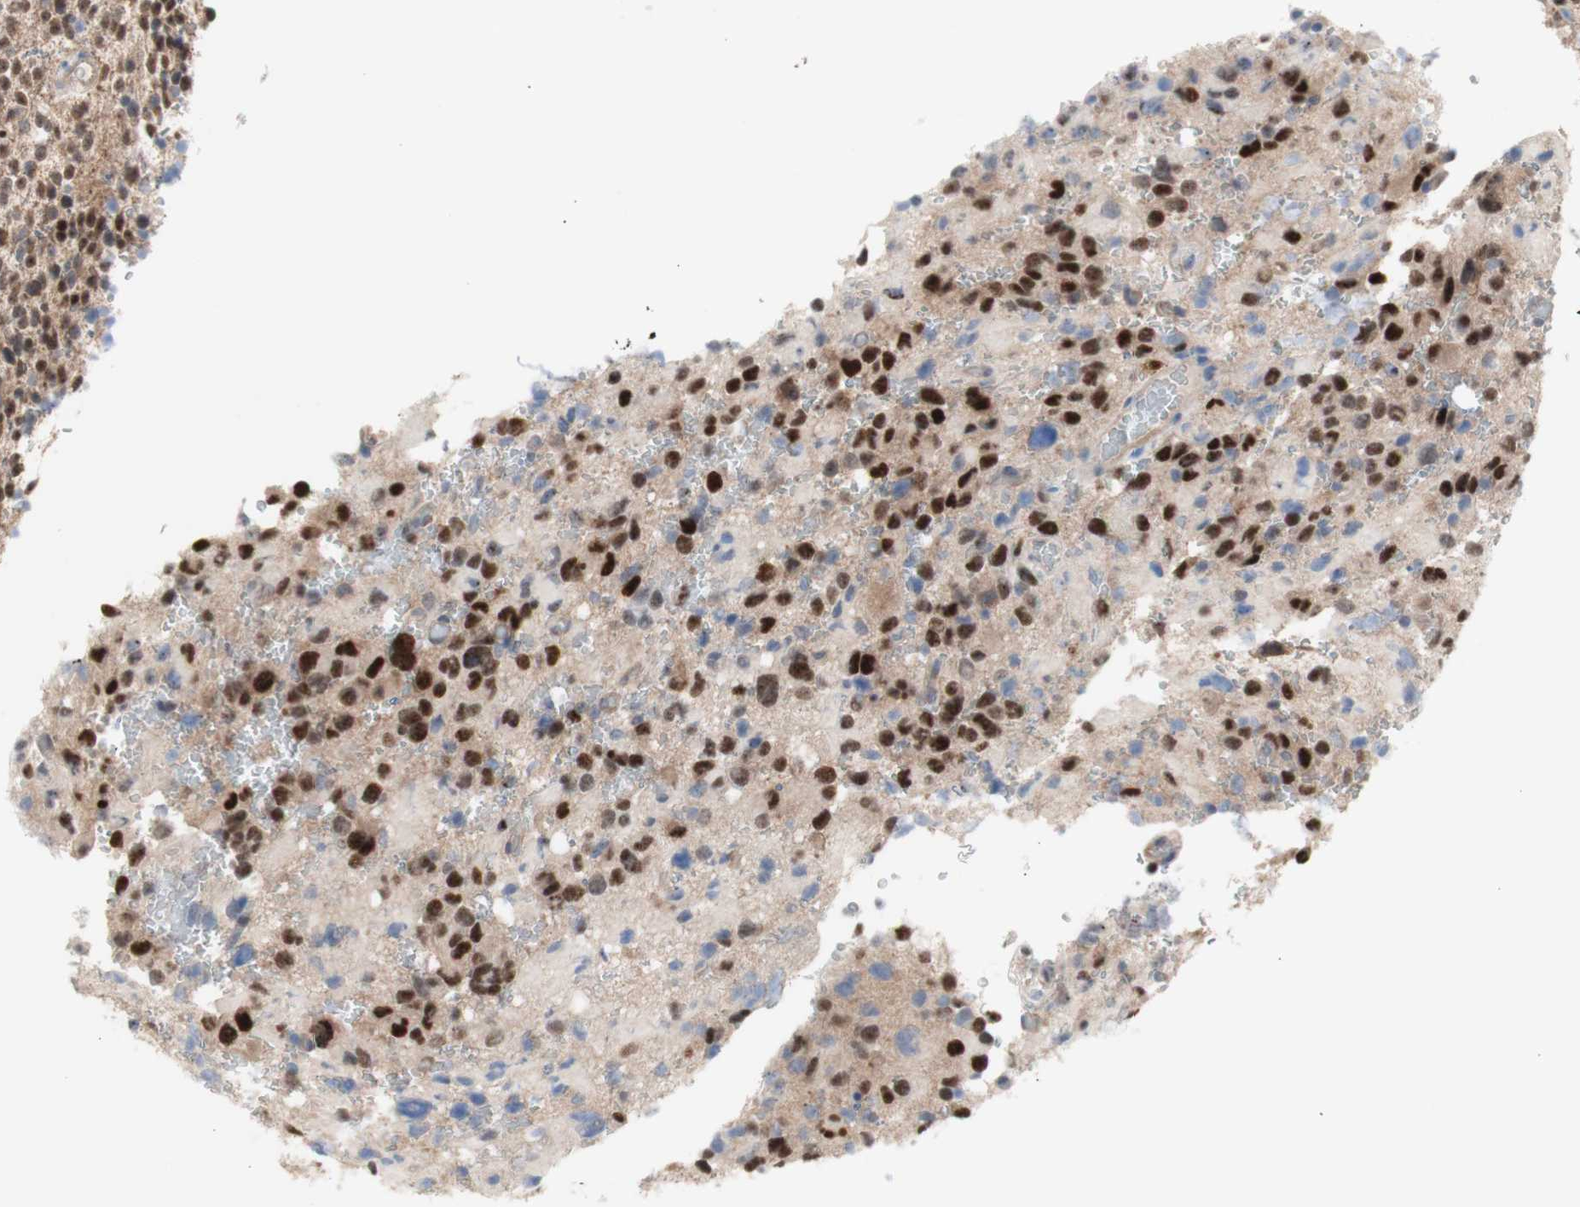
{"staining": {"intensity": "strong", "quantity": ">75%", "location": "cytoplasmic/membranous,nuclear"}, "tissue": "glioma", "cell_type": "Tumor cells", "image_type": "cancer", "snomed": [{"axis": "morphology", "description": "Glioma, malignant, High grade"}, {"axis": "topography", "description": "Brain"}], "caption": "The image shows staining of glioma, revealing strong cytoplasmic/membranous and nuclear protein positivity (brown color) within tumor cells. The staining is performed using DAB (3,3'-diaminobenzidine) brown chromogen to label protein expression. The nuclei are counter-stained blue using hematoxylin.", "gene": "PRMT5", "patient": {"sex": "male", "age": 48}}